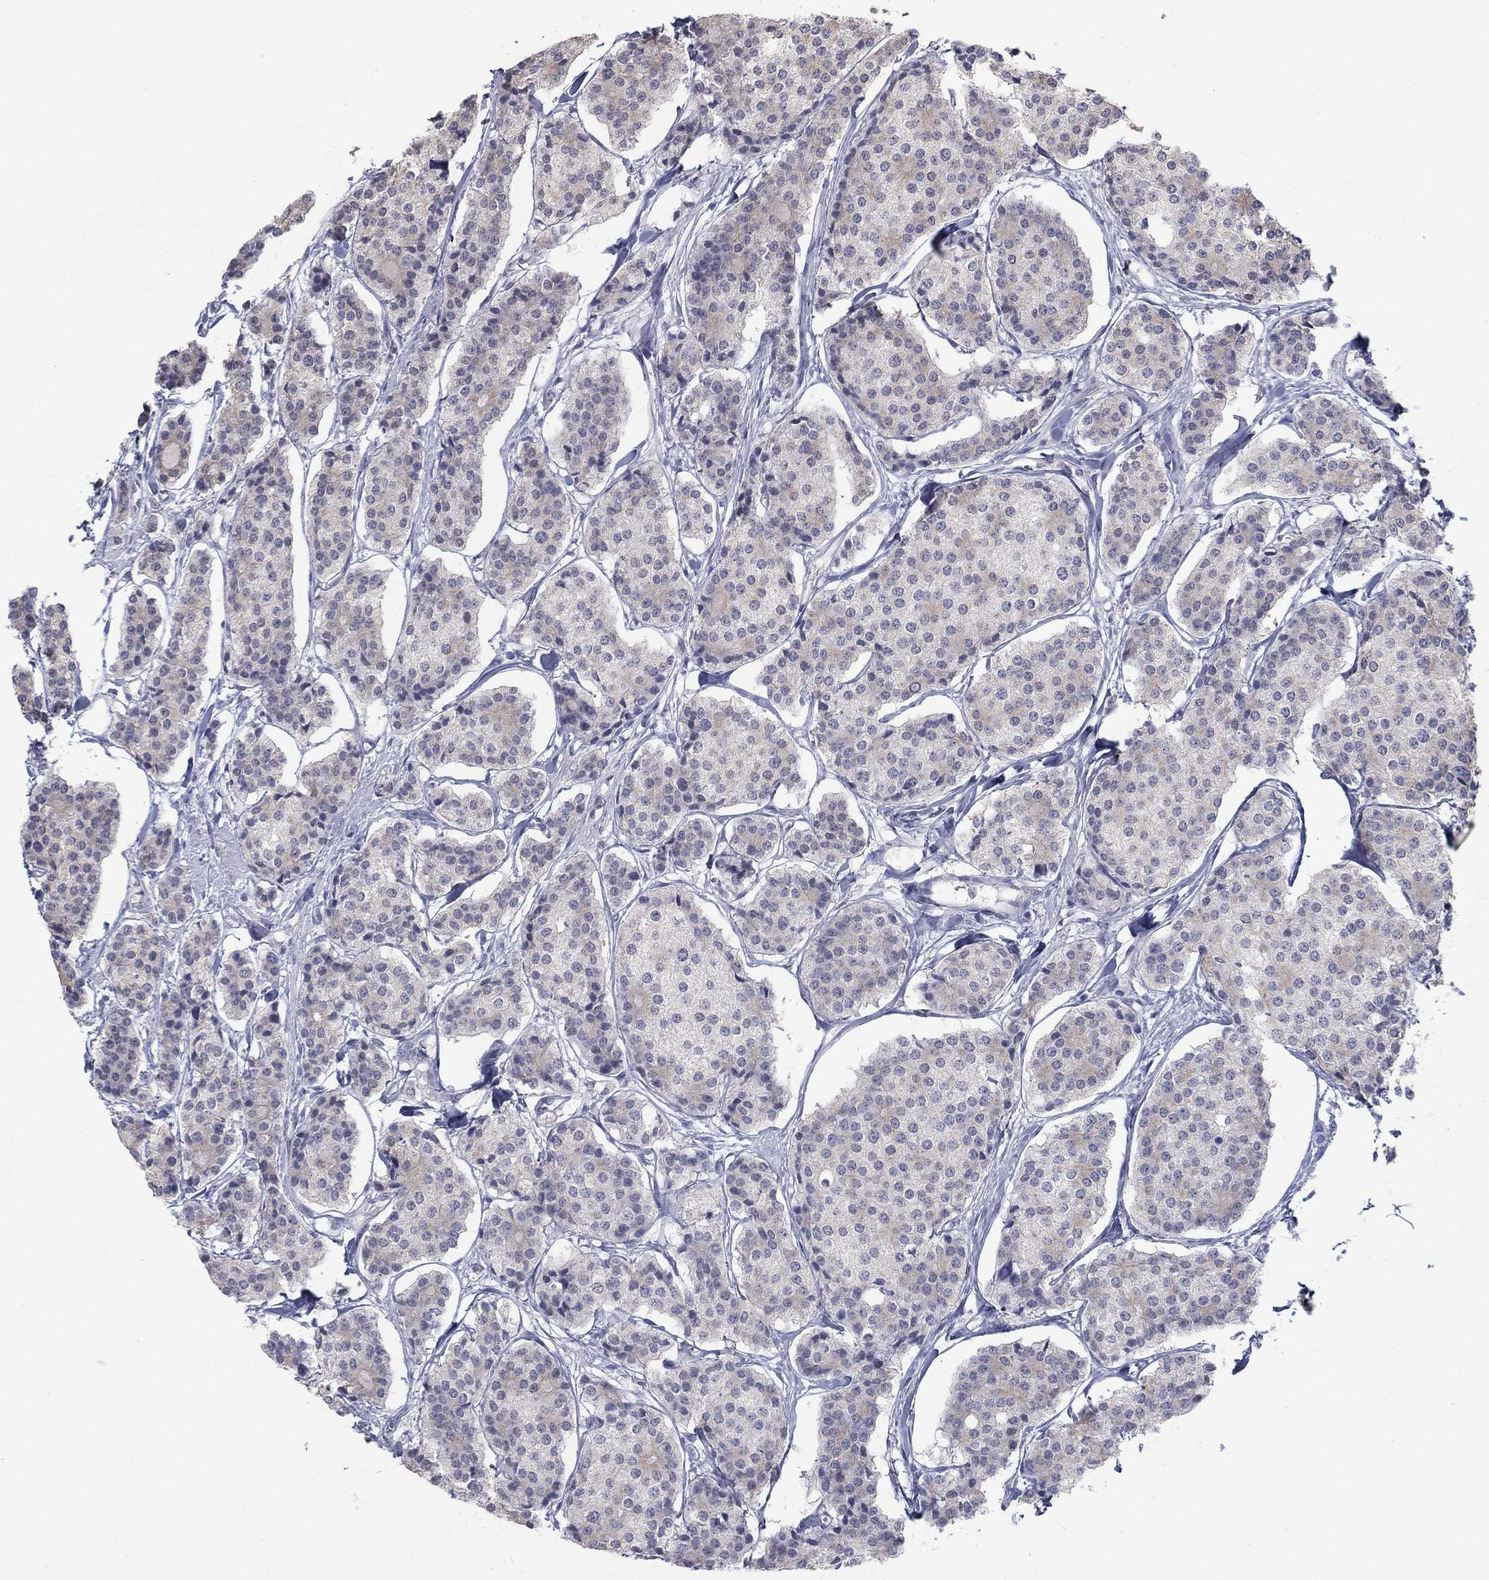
{"staining": {"intensity": "negative", "quantity": "none", "location": "none"}, "tissue": "carcinoid", "cell_type": "Tumor cells", "image_type": "cancer", "snomed": [{"axis": "morphology", "description": "Carcinoid, malignant, NOS"}, {"axis": "topography", "description": "Small intestine"}], "caption": "A histopathology image of carcinoid (malignant) stained for a protein shows no brown staining in tumor cells.", "gene": "SLC22A2", "patient": {"sex": "female", "age": 65}}